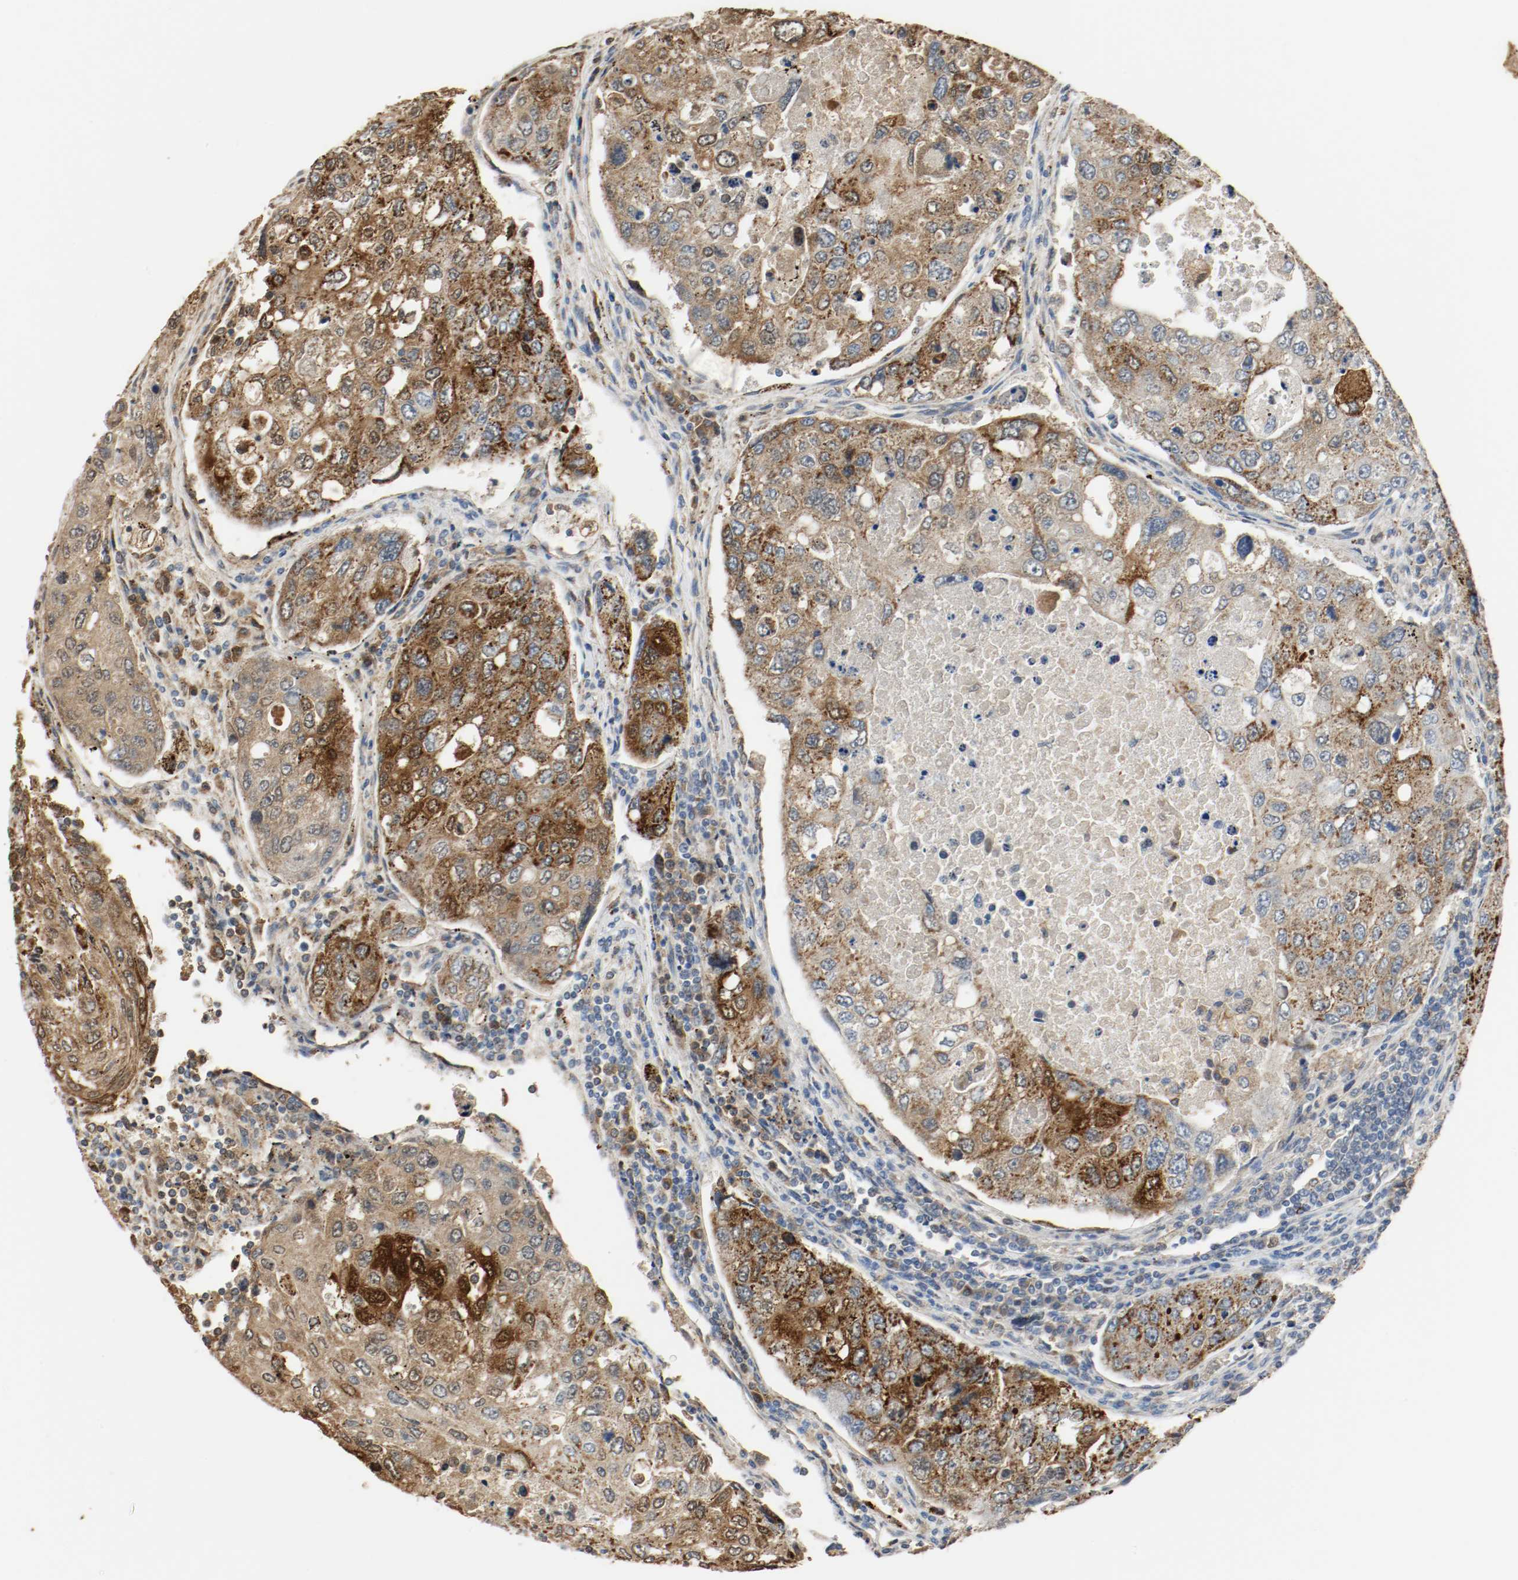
{"staining": {"intensity": "strong", "quantity": ">75%", "location": "cytoplasmic/membranous"}, "tissue": "urothelial cancer", "cell_type": "Tumor cells", "image_type": "cancer", "snomed": [{"axis": "morphology", "description": "Urothelial carcinoma, High grade"}, {"axis": "topography", "description": "Lymph node"}, {"axis": "topography", "description": "Urinary bladder"}], "caption": "A brown stain highlights strong cytoplasmic/membranous expression of a protein in urothelial carcinoma (high-grade) tumor cells. The staining was performed using DAB, with brown indicating positive protein expression. Nuclei are stained blue with hematoxylin.", "gene": "ALDH4A1", "patient": {"sex": "male", "age": 51}}